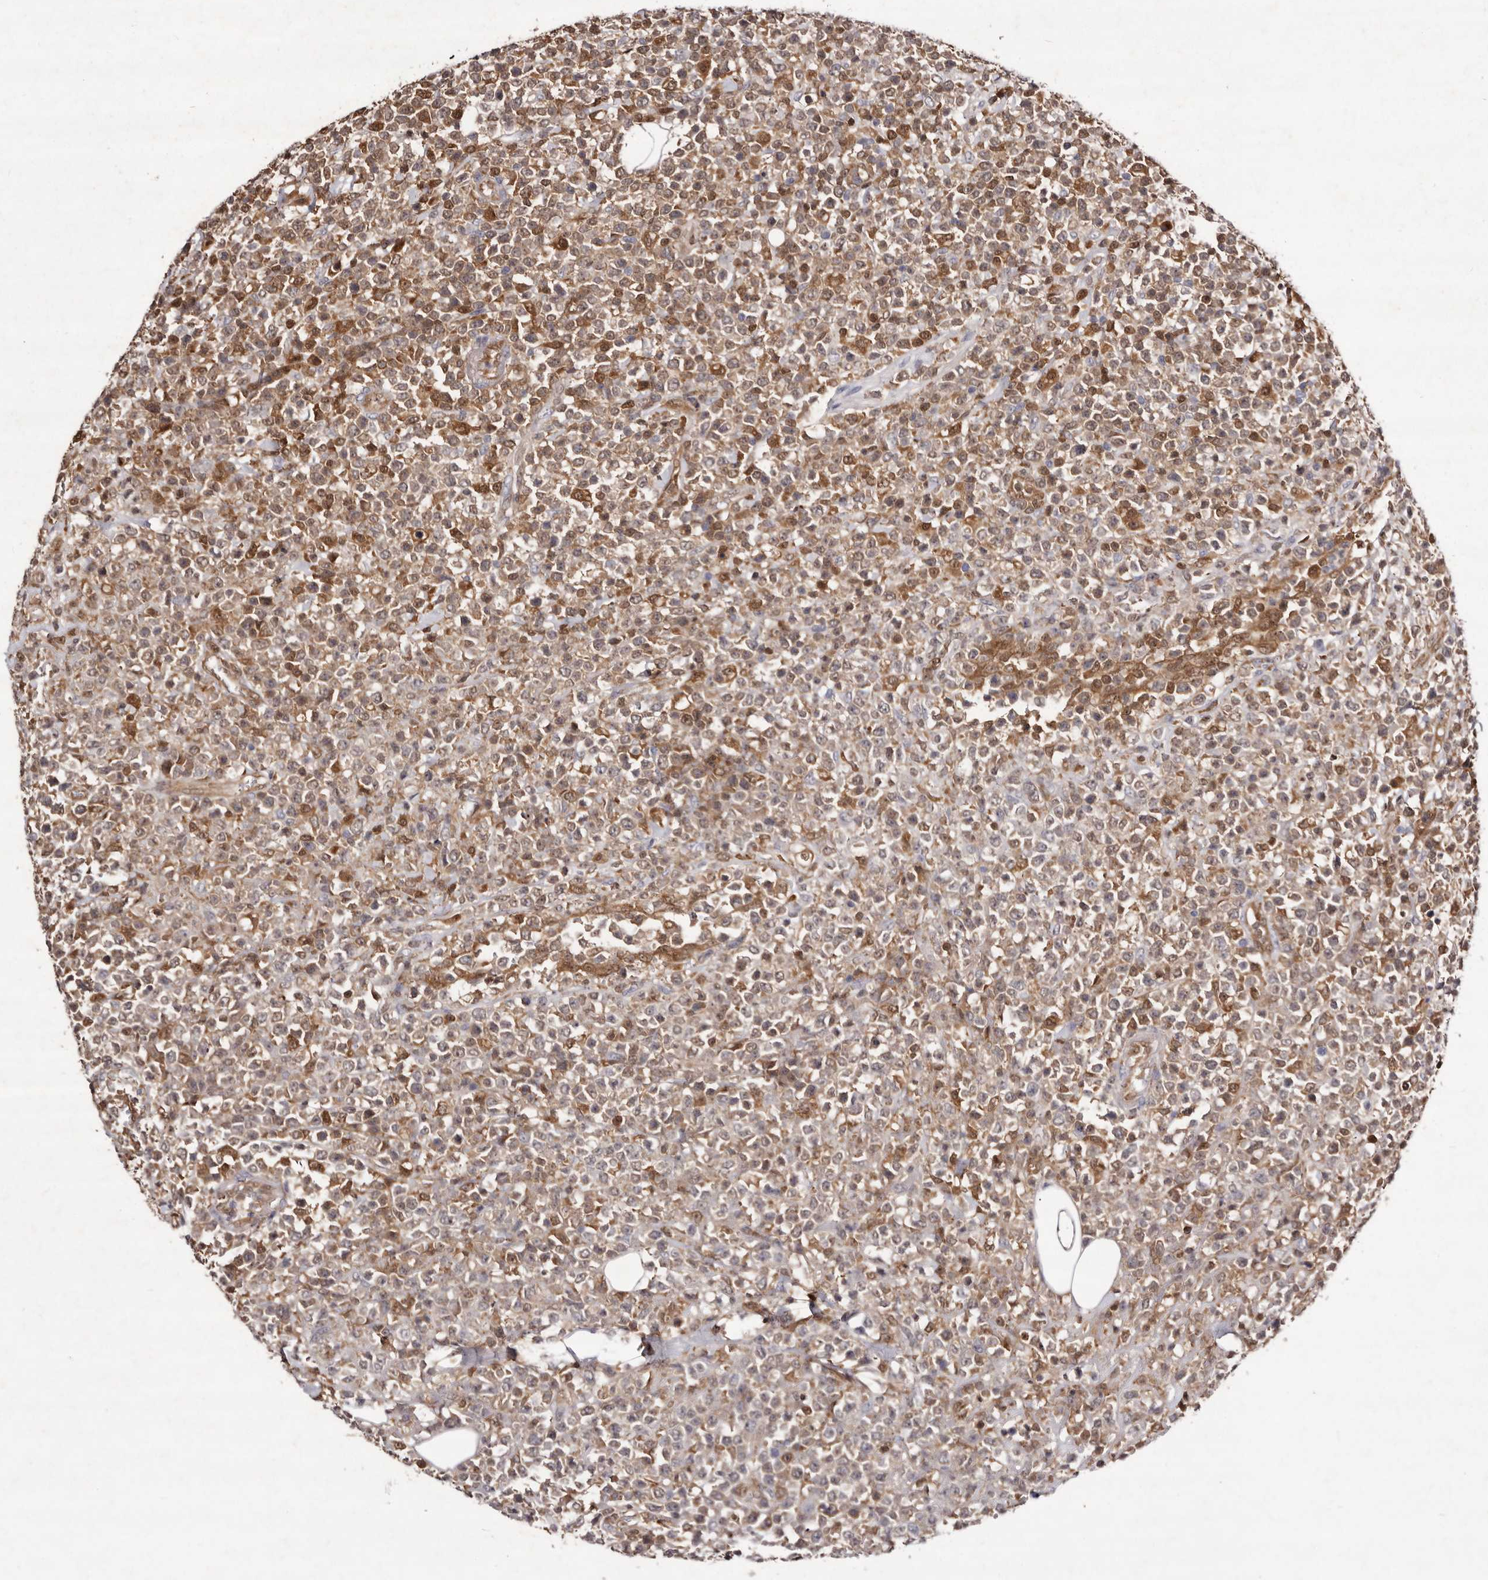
{"staining": {"intensity": "moderate", "quantity": ">75%", "location": "cytoplasmic/membranous"}, "tissue": "lymphoma", "cell_type": "Tumor cells", "image_type": "cancer", "snomed": [{"axis": "morphology", "description": "Malignant lymphoma, non-Hodgkin's type, High grade"}, {"axis": "topography", "description": "Colon"}], "caption": "An immunohistochemistry micrograph of neoplastic tissue is shown. Protein staining in brown highlights moderate cytoplasmic/membranous positivity in malignant lymphoma, non-Hodgkin's type (high-grade) within tumor cells.", "gene": "GIMAP4", "patient": {"sex": "female", "age": 53}}